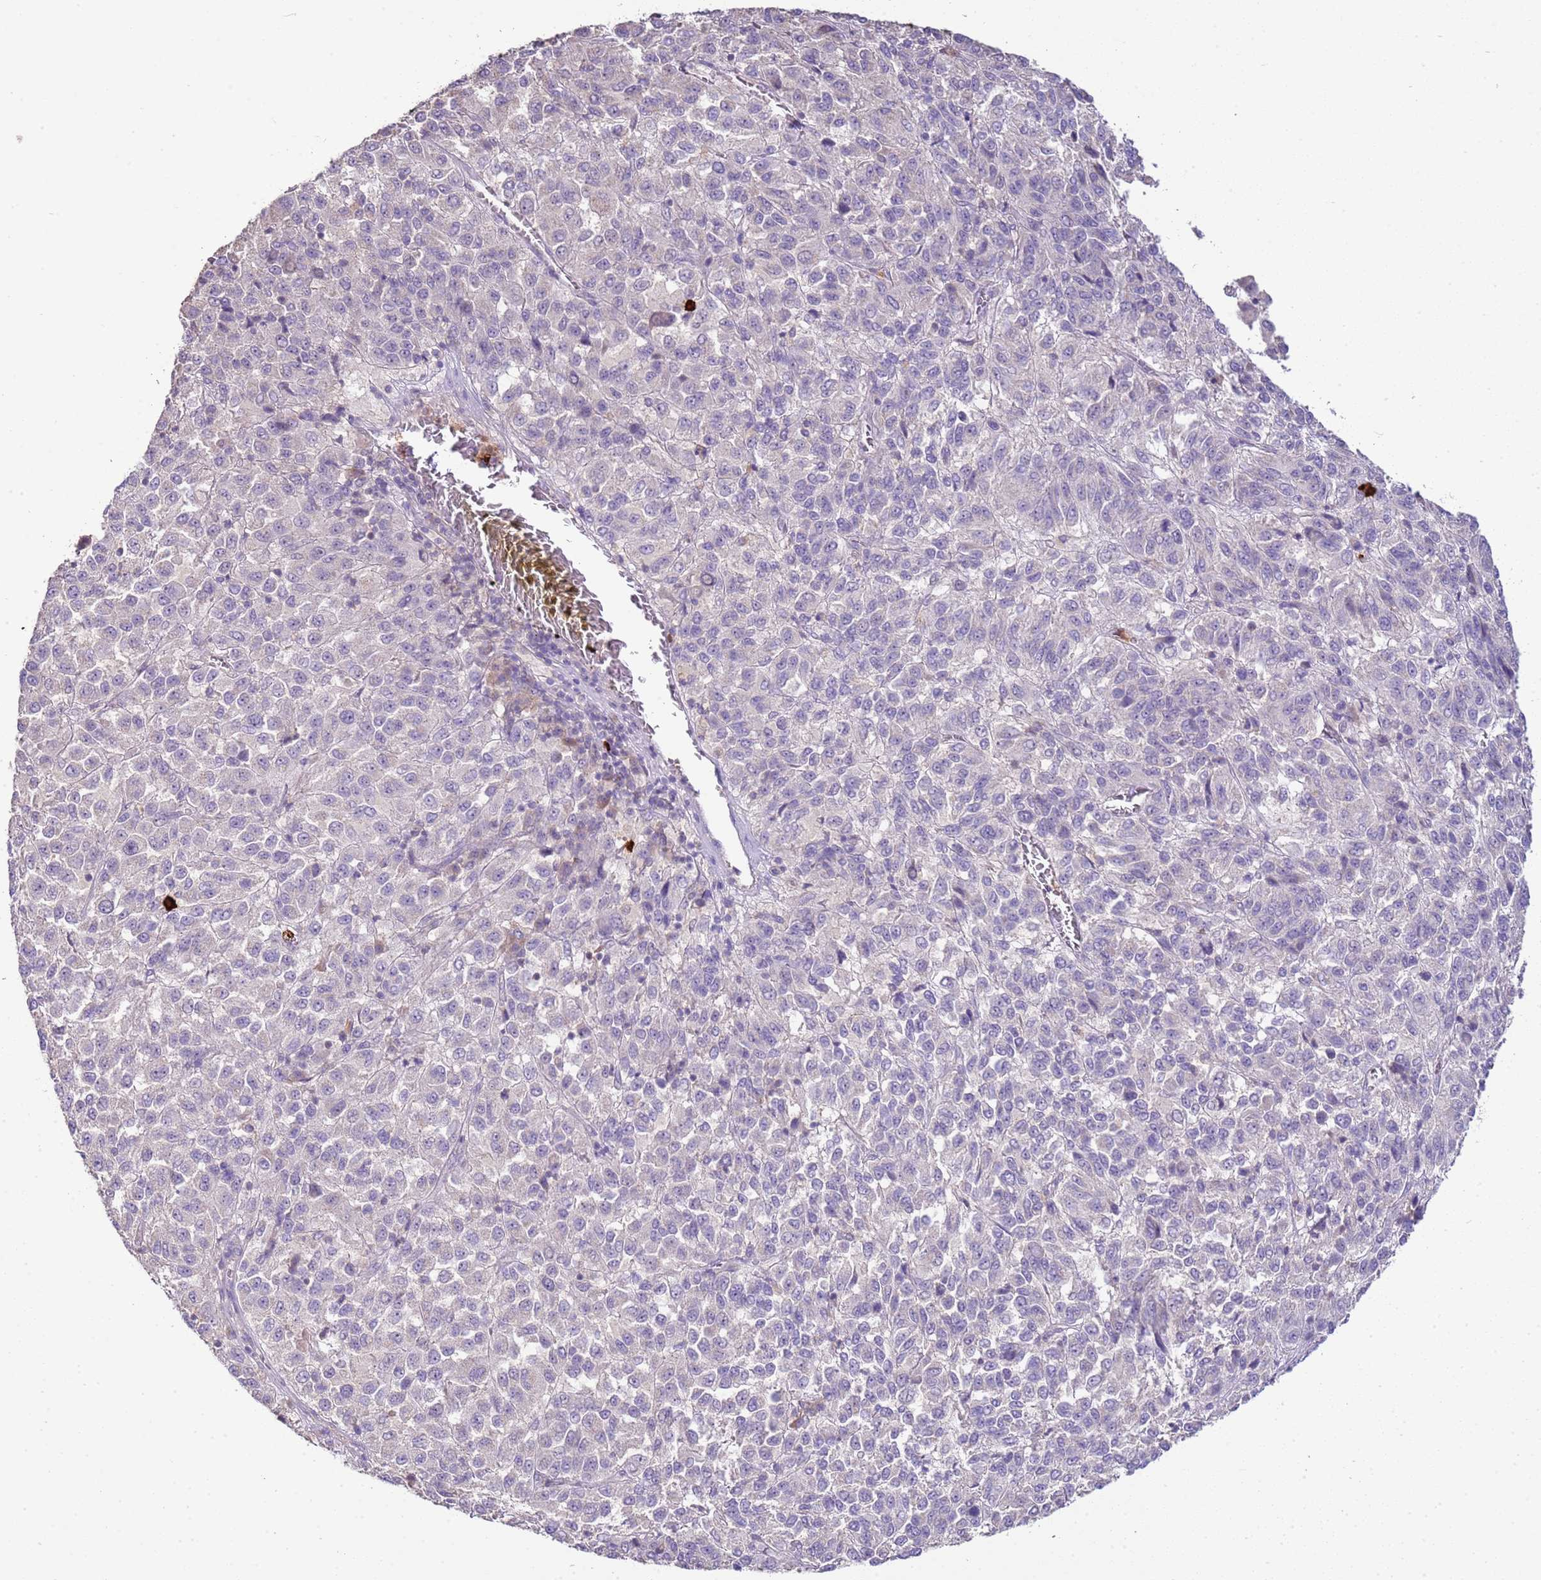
{"staining": {"intensity": "negative", "quantity": "none", "location": "none"}, "tissue": "melanoma", "cell_type": "Tumor cells", "image_type": "cancer", "snomed": [{"axis": "morphology", "description": "Malignant melanoma, Metastatic site"}, {"axis": "topography", "description": "Lung"}], "caption": "Tumor cells show no significant expression in melanoma.", "gene": "IL2RG", "patient": {"sex": "male", "age": 64}}